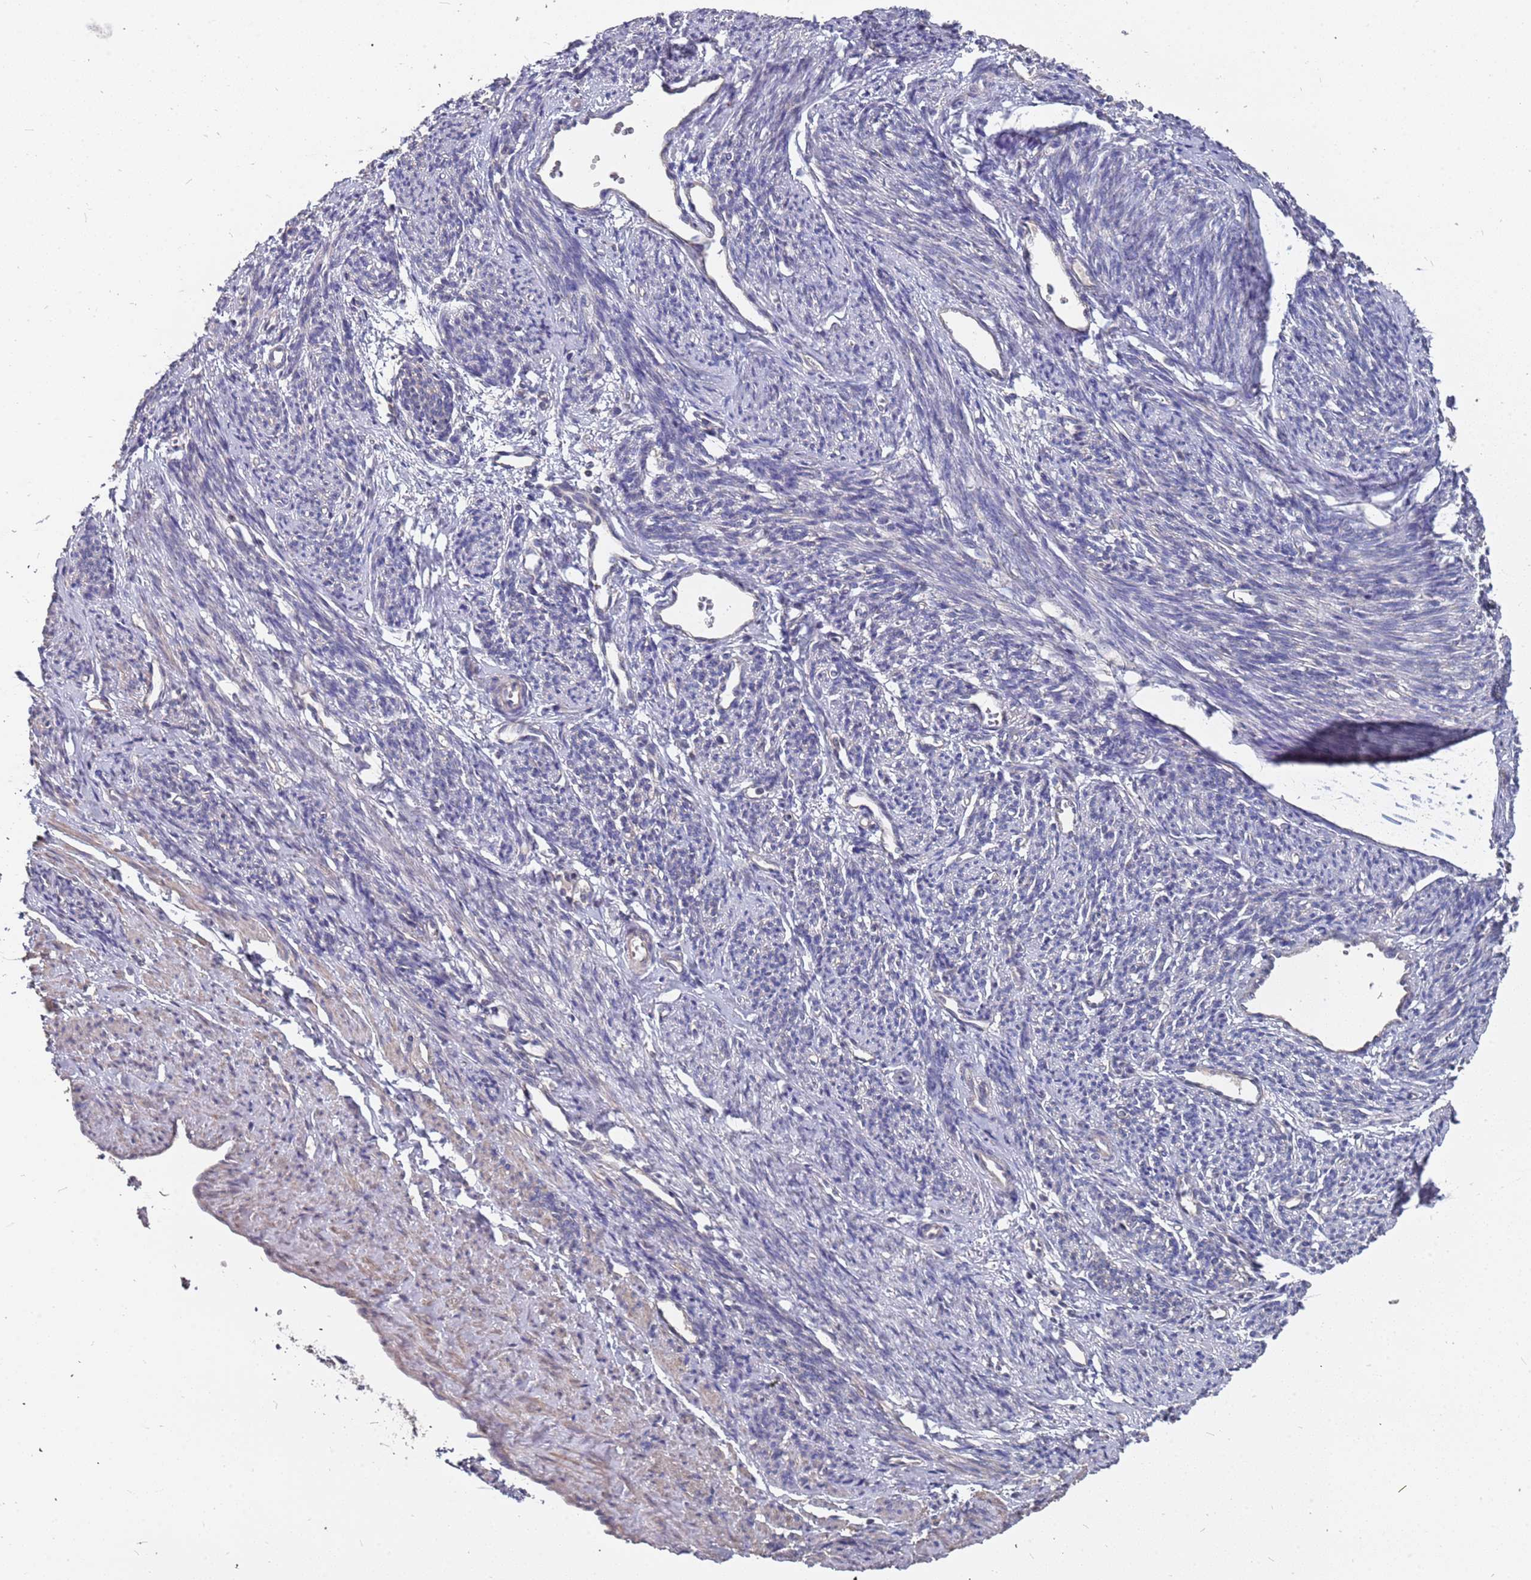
{"staining": {"intensity": "weak", "quantity": "<25%", "location": "cytoplasmic/membranous"}, "tissue": "smooth muscle", "cell_type": "Smooth muscle cells", "image_type": "normal", "snomed": [{"axis": "morphology", "description": "Normal tissue, NOS"}, {"axis": "topography", "description": "Smooth muscle"}, {"axis": "topography", "description": "Uterus"}], "caption": "Immunohistochemical staining of normal human smooth muscle displays no significant staining in smooth muscle cells. The staining is performed using DAB brown chromogen with nuclei counter-stained in using hematoxylin.", "gene": "TCEANC2", "patient": {"sex": "female", "age": 59}}